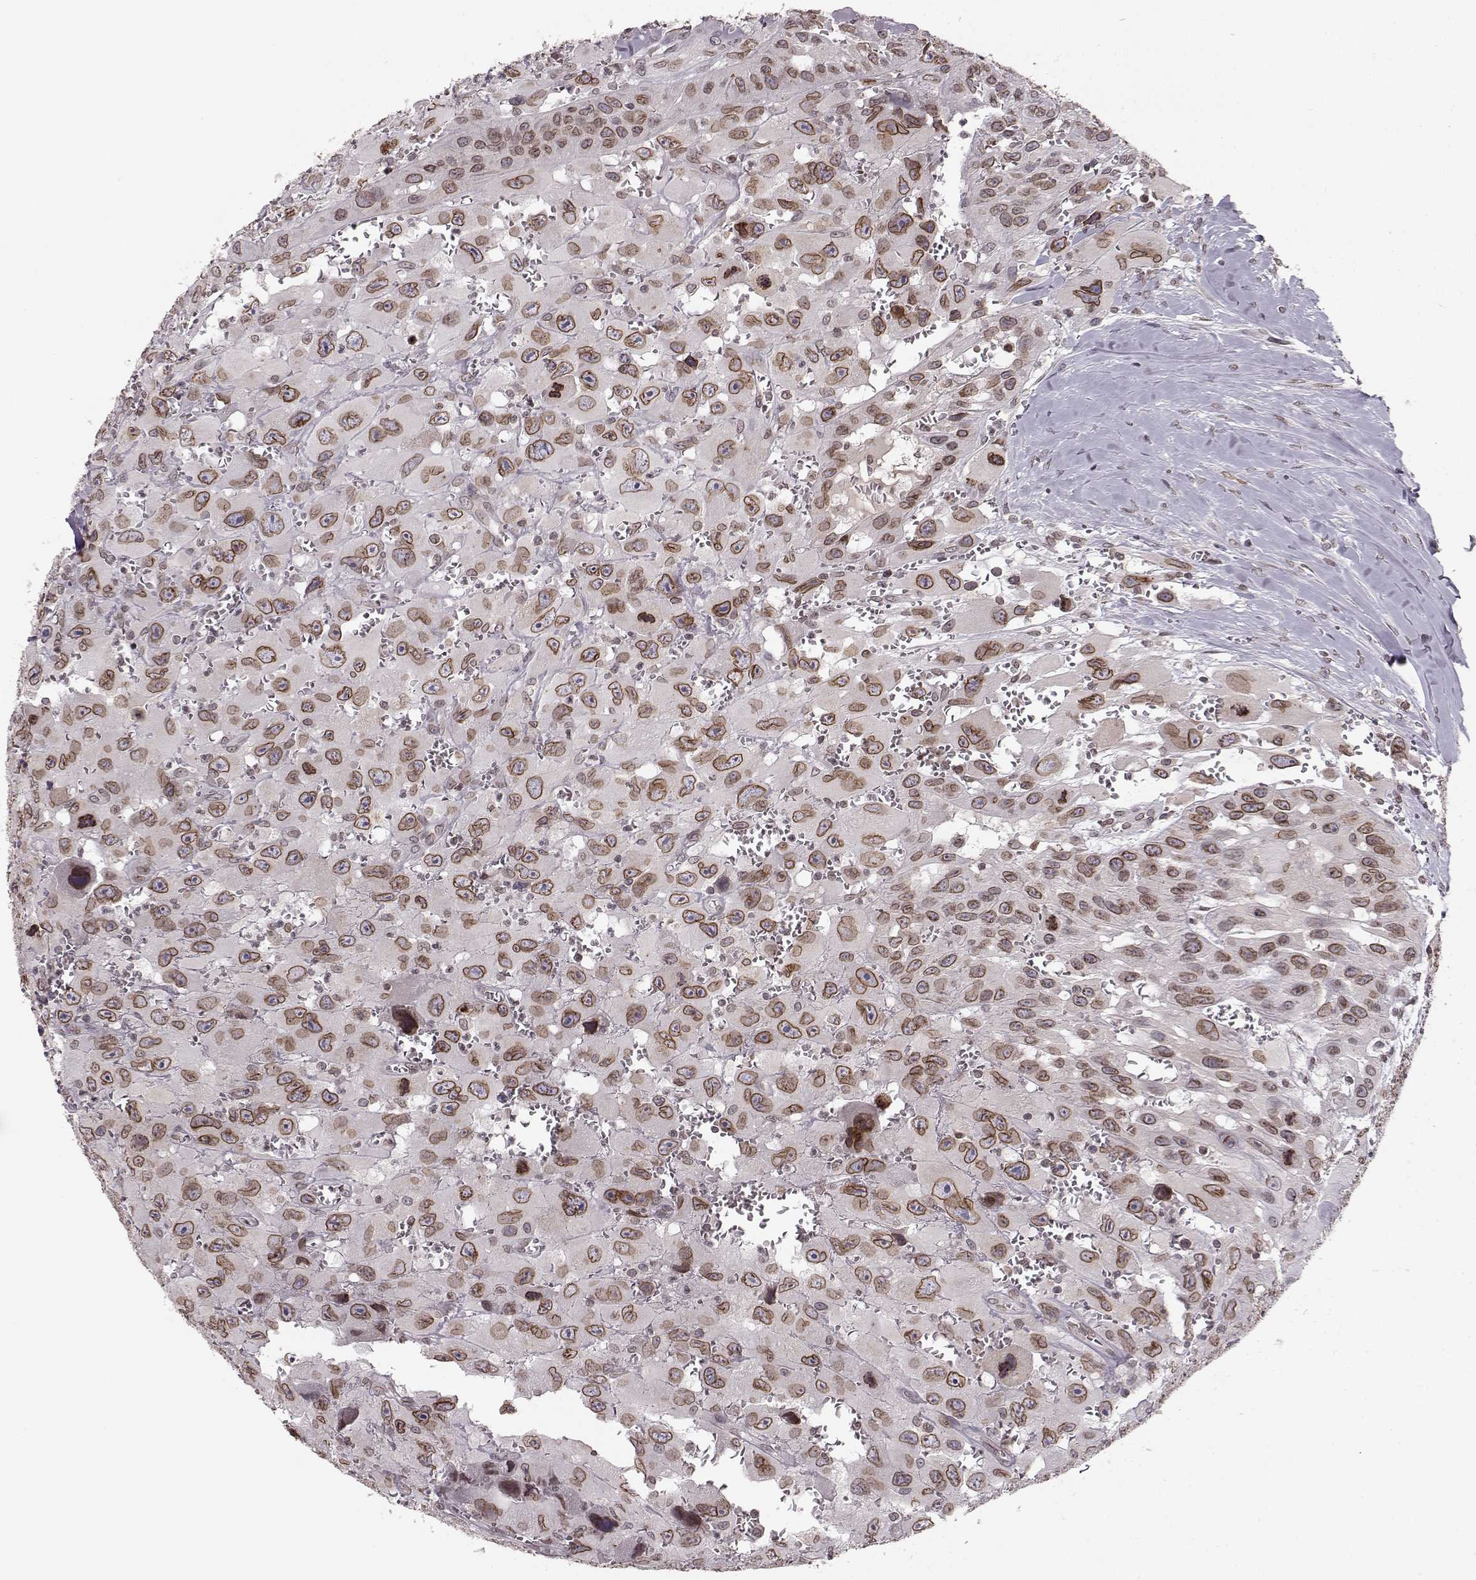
{"staining": {"intensity": "strong", "quantity": ">75%", "location": "cytoplasmic/membranous,nuclear"}, "tissue": "head and neck cancer", "cell_type": "Tumor cells", "image_type": "cancer", "snomed": [{"axis": "morphology", "description": "Squamous cell carcinoma, NOS"}, {"axis": "morphology", "description": "Squamous cell carcinoma, metastatic, NOS"}, {"axis": "topography", "description": "Oral tissue"}, {"axis": "topography", "description": "Head-Neck"}], "caption": "High-magnification brightfield microscopy of squamous cell carcinoma (head and neck) stained with DAB (brown) and counterstained with hematoxylin (blue). tumor cells exhibit strong cytoplasmic/membranous and nuclear expression is appreciated in about>75% of cells.", "gene": "DCAF12", "patient": {"sex": "female", "age": 85}}